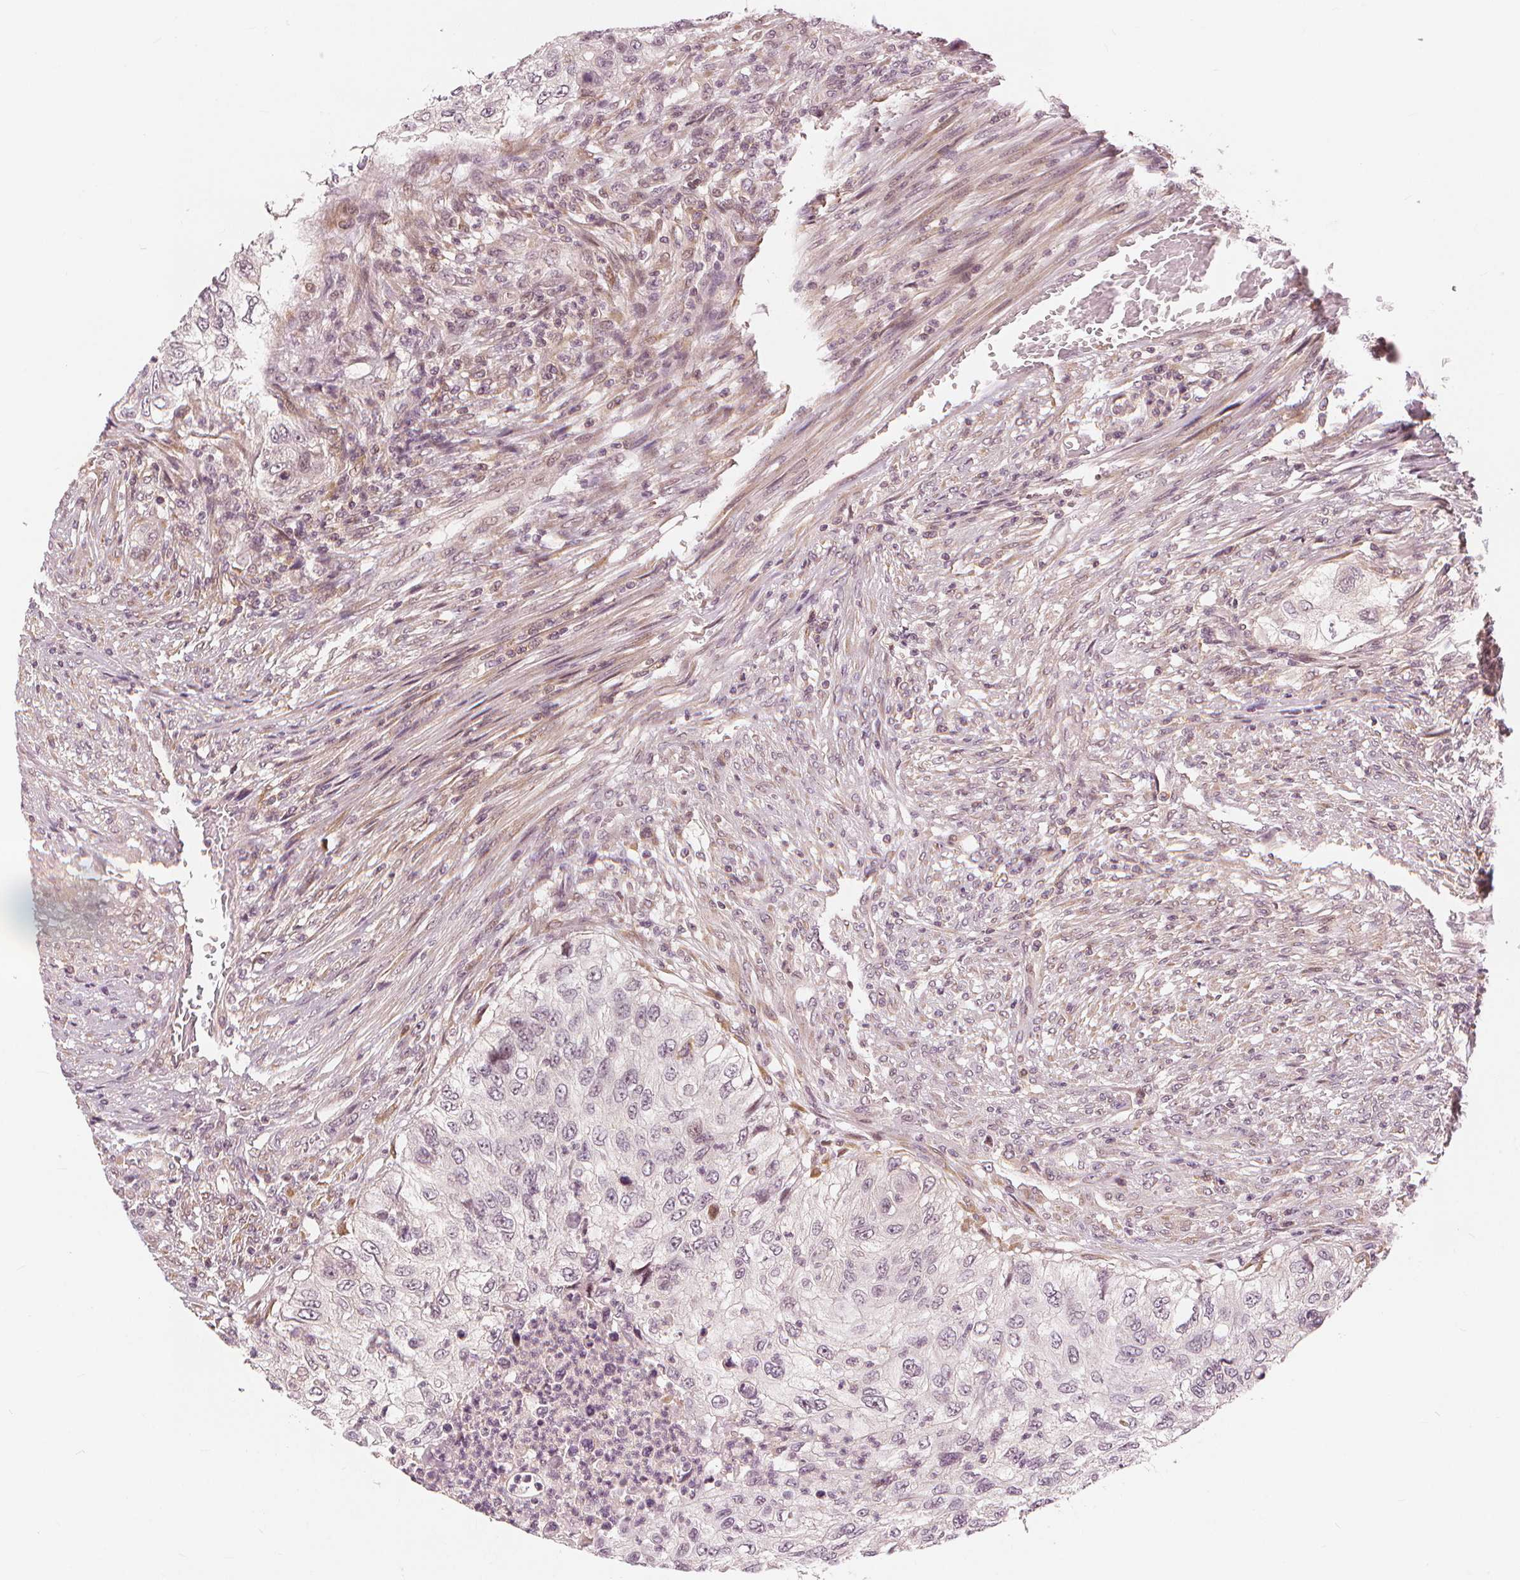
{"staining": {"intensity": "negative", "quantity": "none", "location": "none"}, "tissue": "urothelial cancer", "cell_type": "Tumor cells", "image_type": "cancer", "snomed": [{"axis": "morphology", "description": "Urothelial carcinoma, High grade"}, {"axis": "topography", "description": "Urinary bladder"}], "caption": "Human urothelial cancer stained for a protein using immunohistochemistry (IHC) reveals no positivity in tumor cells.", "gene": "SLC34A1", "patient": {"sex": "female", "age": 60}}